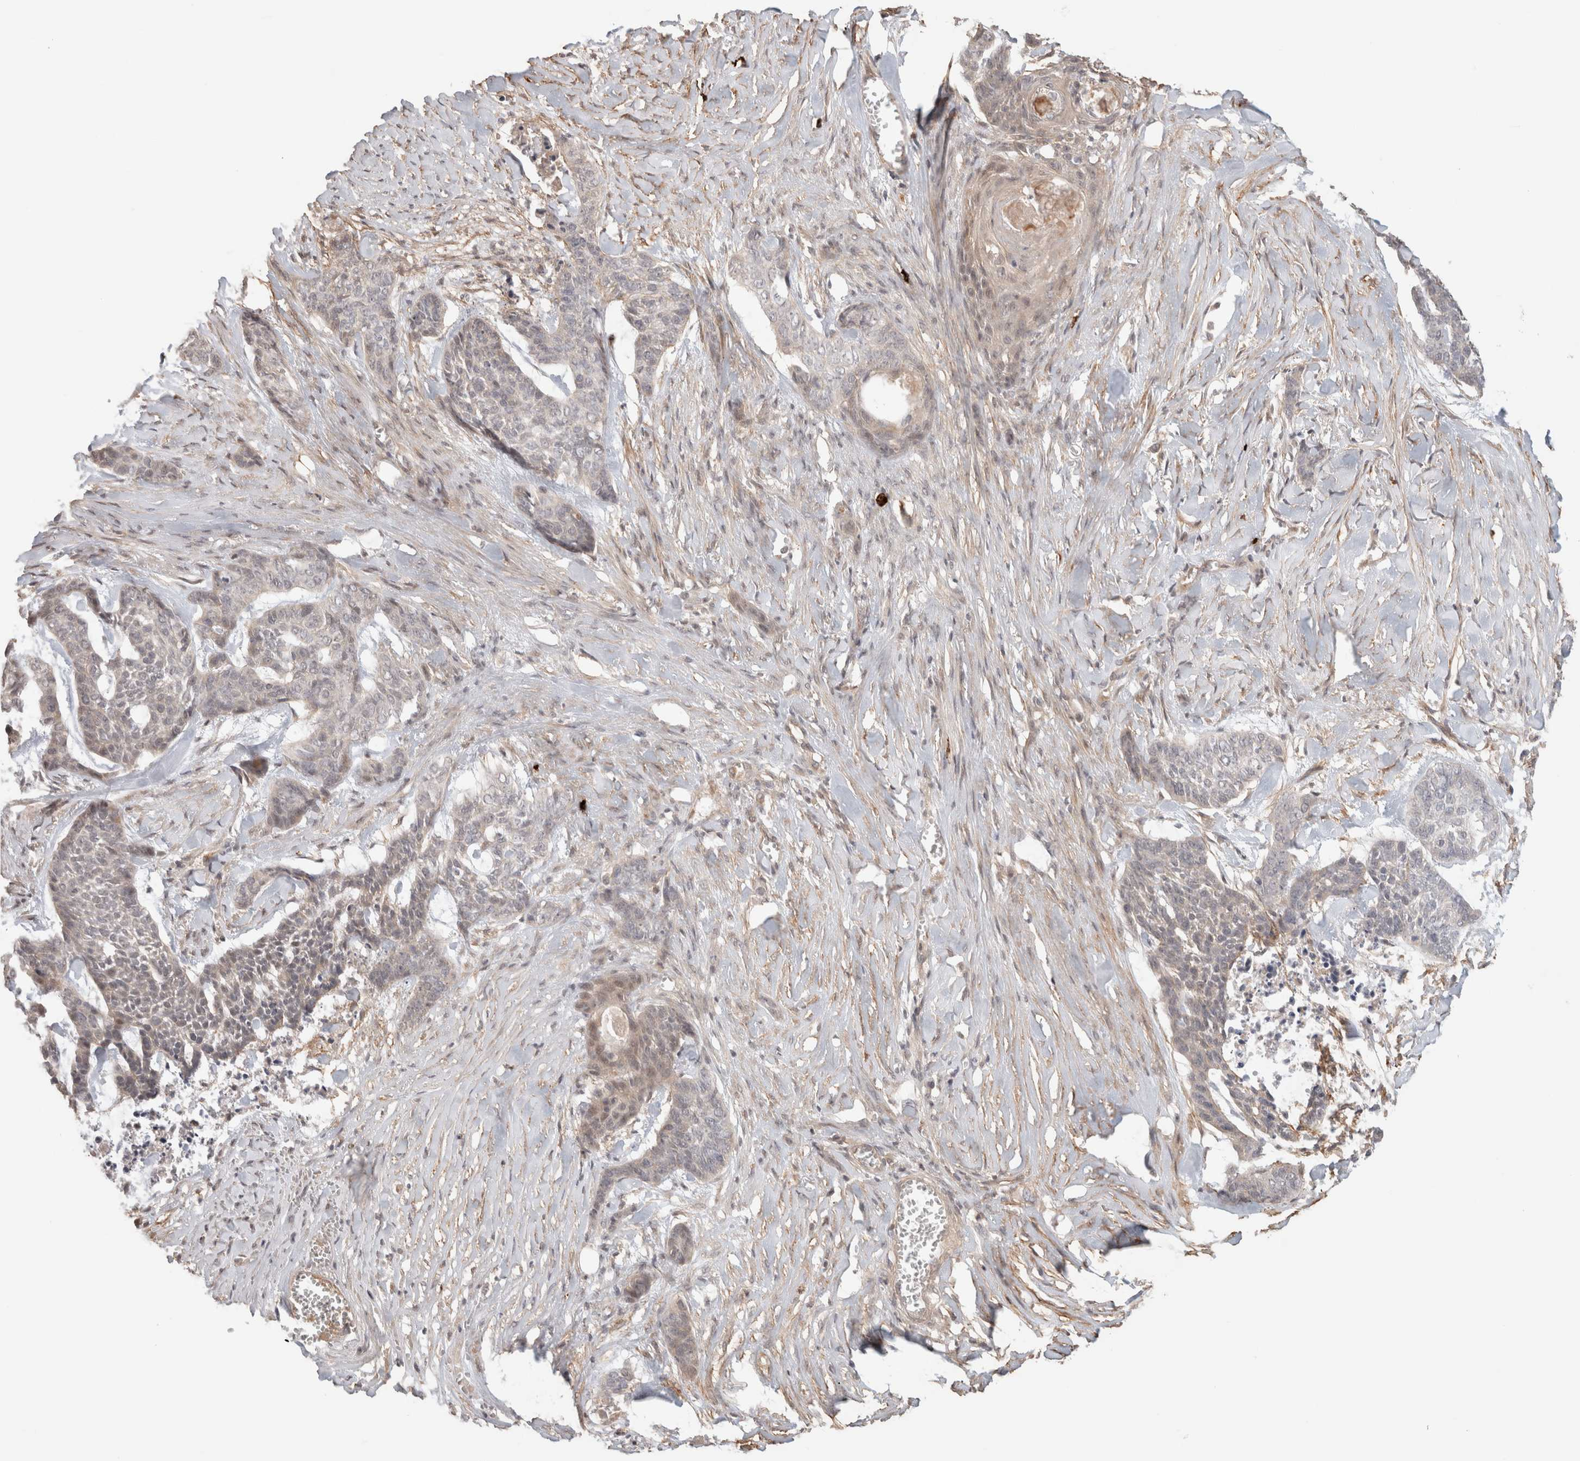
{"staining": {"intensity": "negative", "quantity": "none", "location": "none"}, "tissue": "skin cancer", "cell_type": "Tumor cells", "image_type": "cancer", "snomed": [{"axis": "morphology", "description": "Basal cell carcinoma"}, {"axis": "topography", "description": "Skin"}], "caption": "Human basal cell carcinoma (skin) stained for a protein using IHC reveals no expression in tumor cells.", "gene": "HSPG2", "patient": {"sex": "female", "age": 64}}